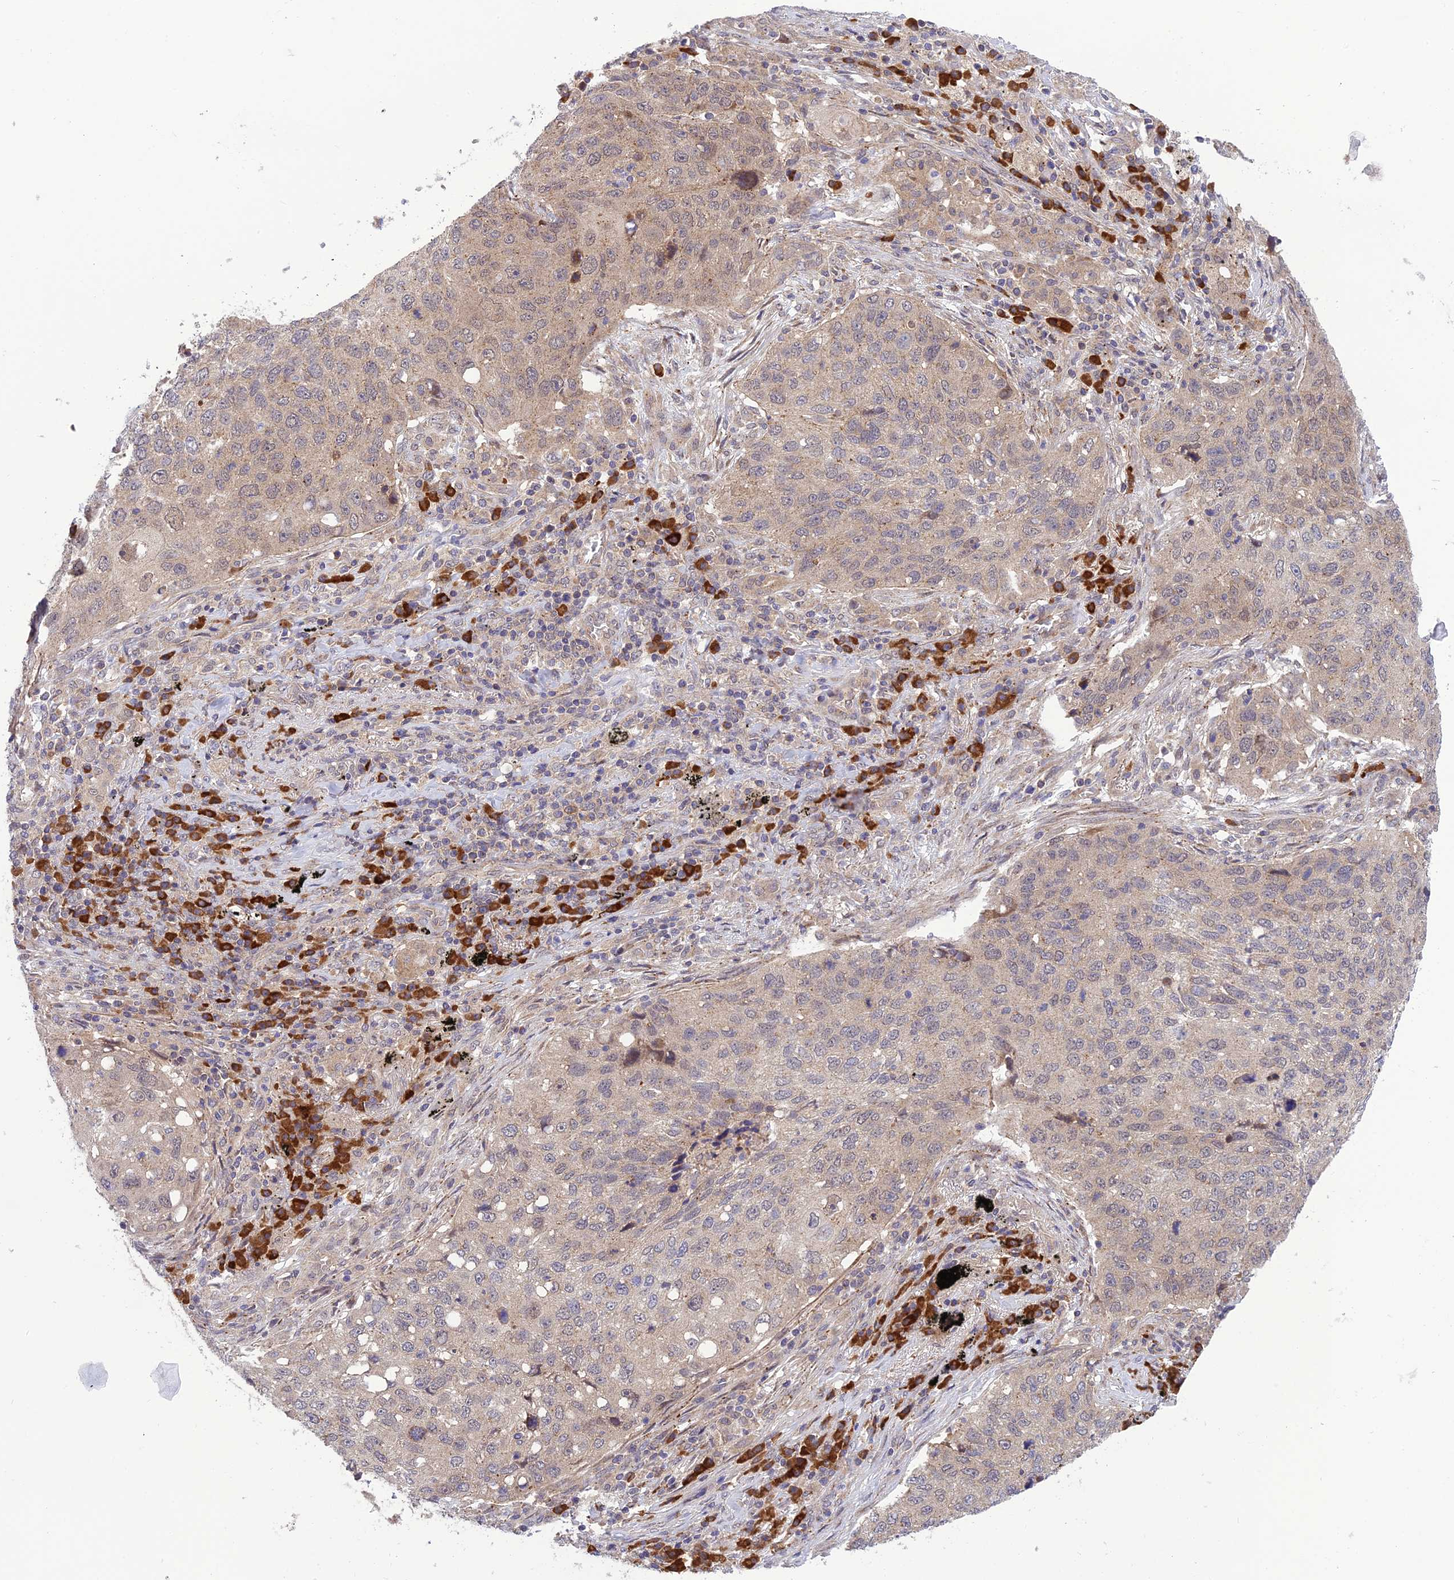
{"staining": {"intensity": "weak", "quantity": "<25%", "location": "cytoplasmic/membranous"}, "tissue": "lung cancer", "cell_type": "Tumor cells", "image_type": "cancer", "snomed": [{"axis": "morphology", "description": "Squamous cell carcinoma, NOS"}, {"axis": "topography", "description": "Lung"}], "caption": "Immunohistochemistry of human squamous cell carcinoma (lung) exhibits no positivity in tumor cells.", "gene": "UROS", "patient": {"sex": "female", "age": 63}}